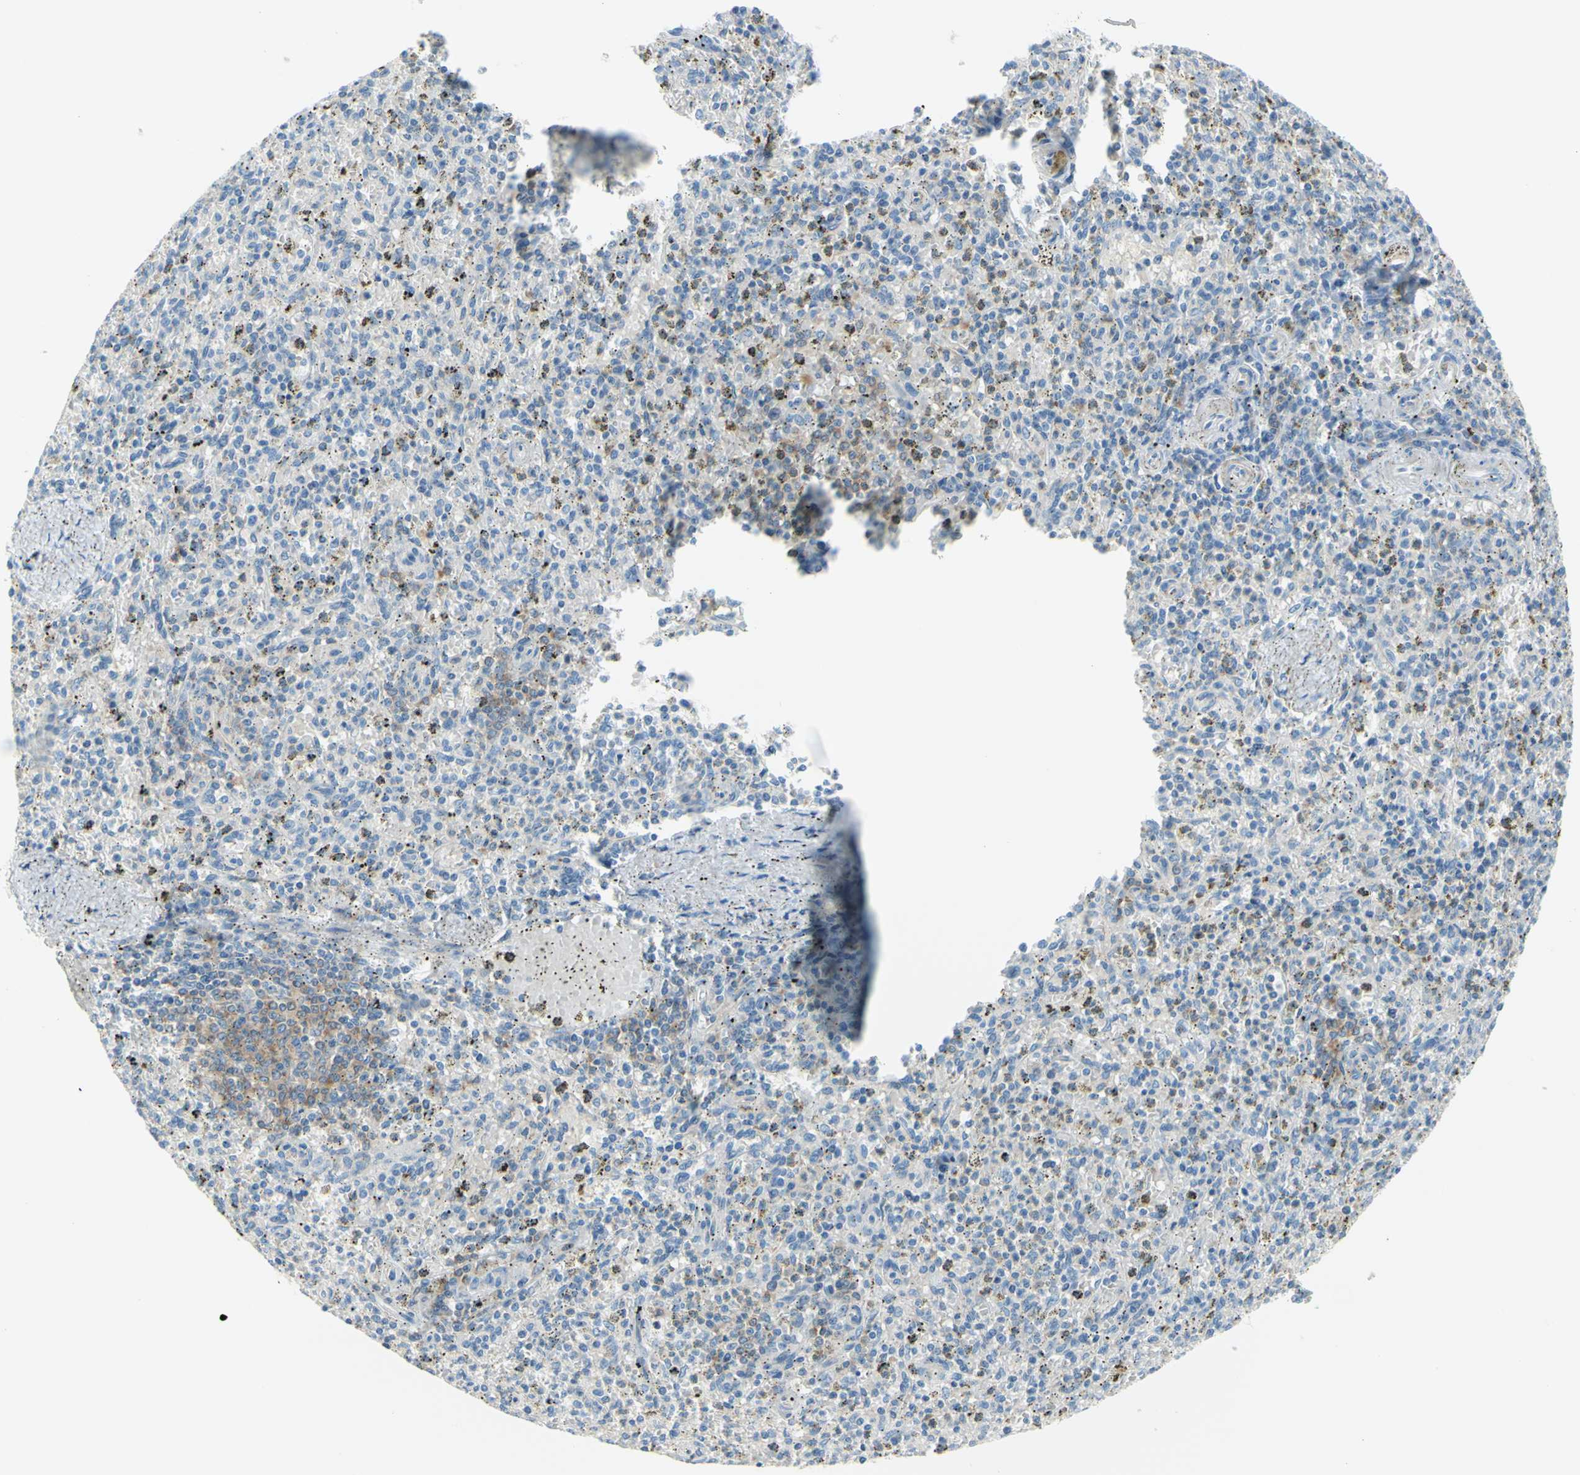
{"staining": {"intensity": "negative", "quantity": "none", "location": "none"}, "tissue": "spleen", "cell_type": "Cells in red pulp", "image_type": "normal", "snomed": [{"axis": "morphology", "description": "Normal tissue, NOS"}, {"axis": "topography", "description": "Spleen"}], "caption": "An IHC image of unremarkable spleen is shown. There is no staining in cells in red pulp of spleen. (IHC, brightfield microscopy, high magnification).", "gene": "FRMD4B", "patient": {"sex": "male", "age": 72}}